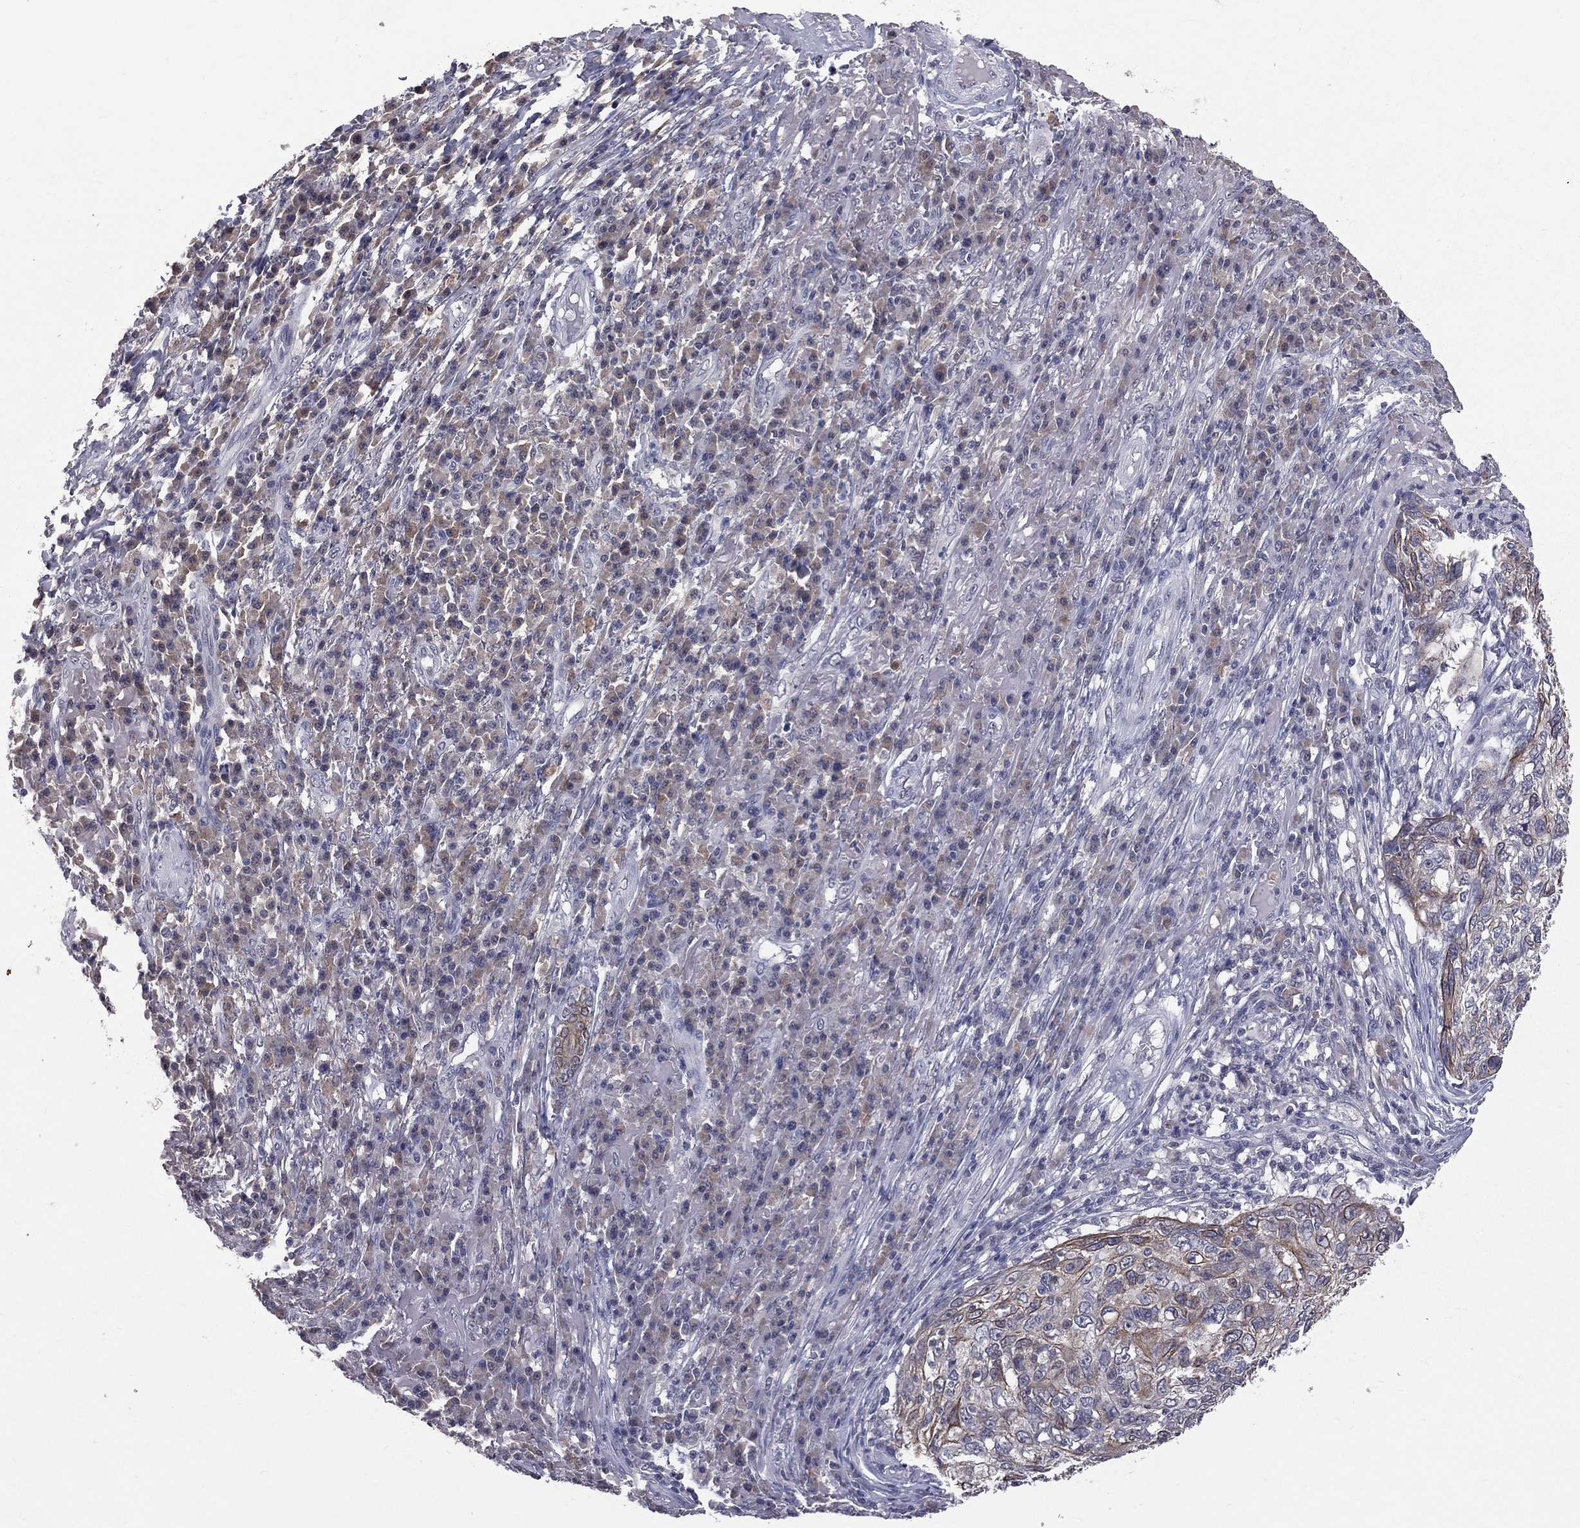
{"staining": {"intensity": "weak", "quantity": "<25%", "location": "cytoplasmic/membranous"}, "tissue": "skin cancer", "cell_type": "Tumor cells", "image_type": "cancer", "snomed": [{"axis": "morphology", "description": "Squamous cell carcinoma, NOS"}, {"axis": "topography", "description": "Skin"}], "caption": "A photomicrograph of skin squamous cell carcinoma stained for a protein shows no brown staining in tumor cells.", "gene": "DSG4", "patient": {"sex": "male", "age": 92}}